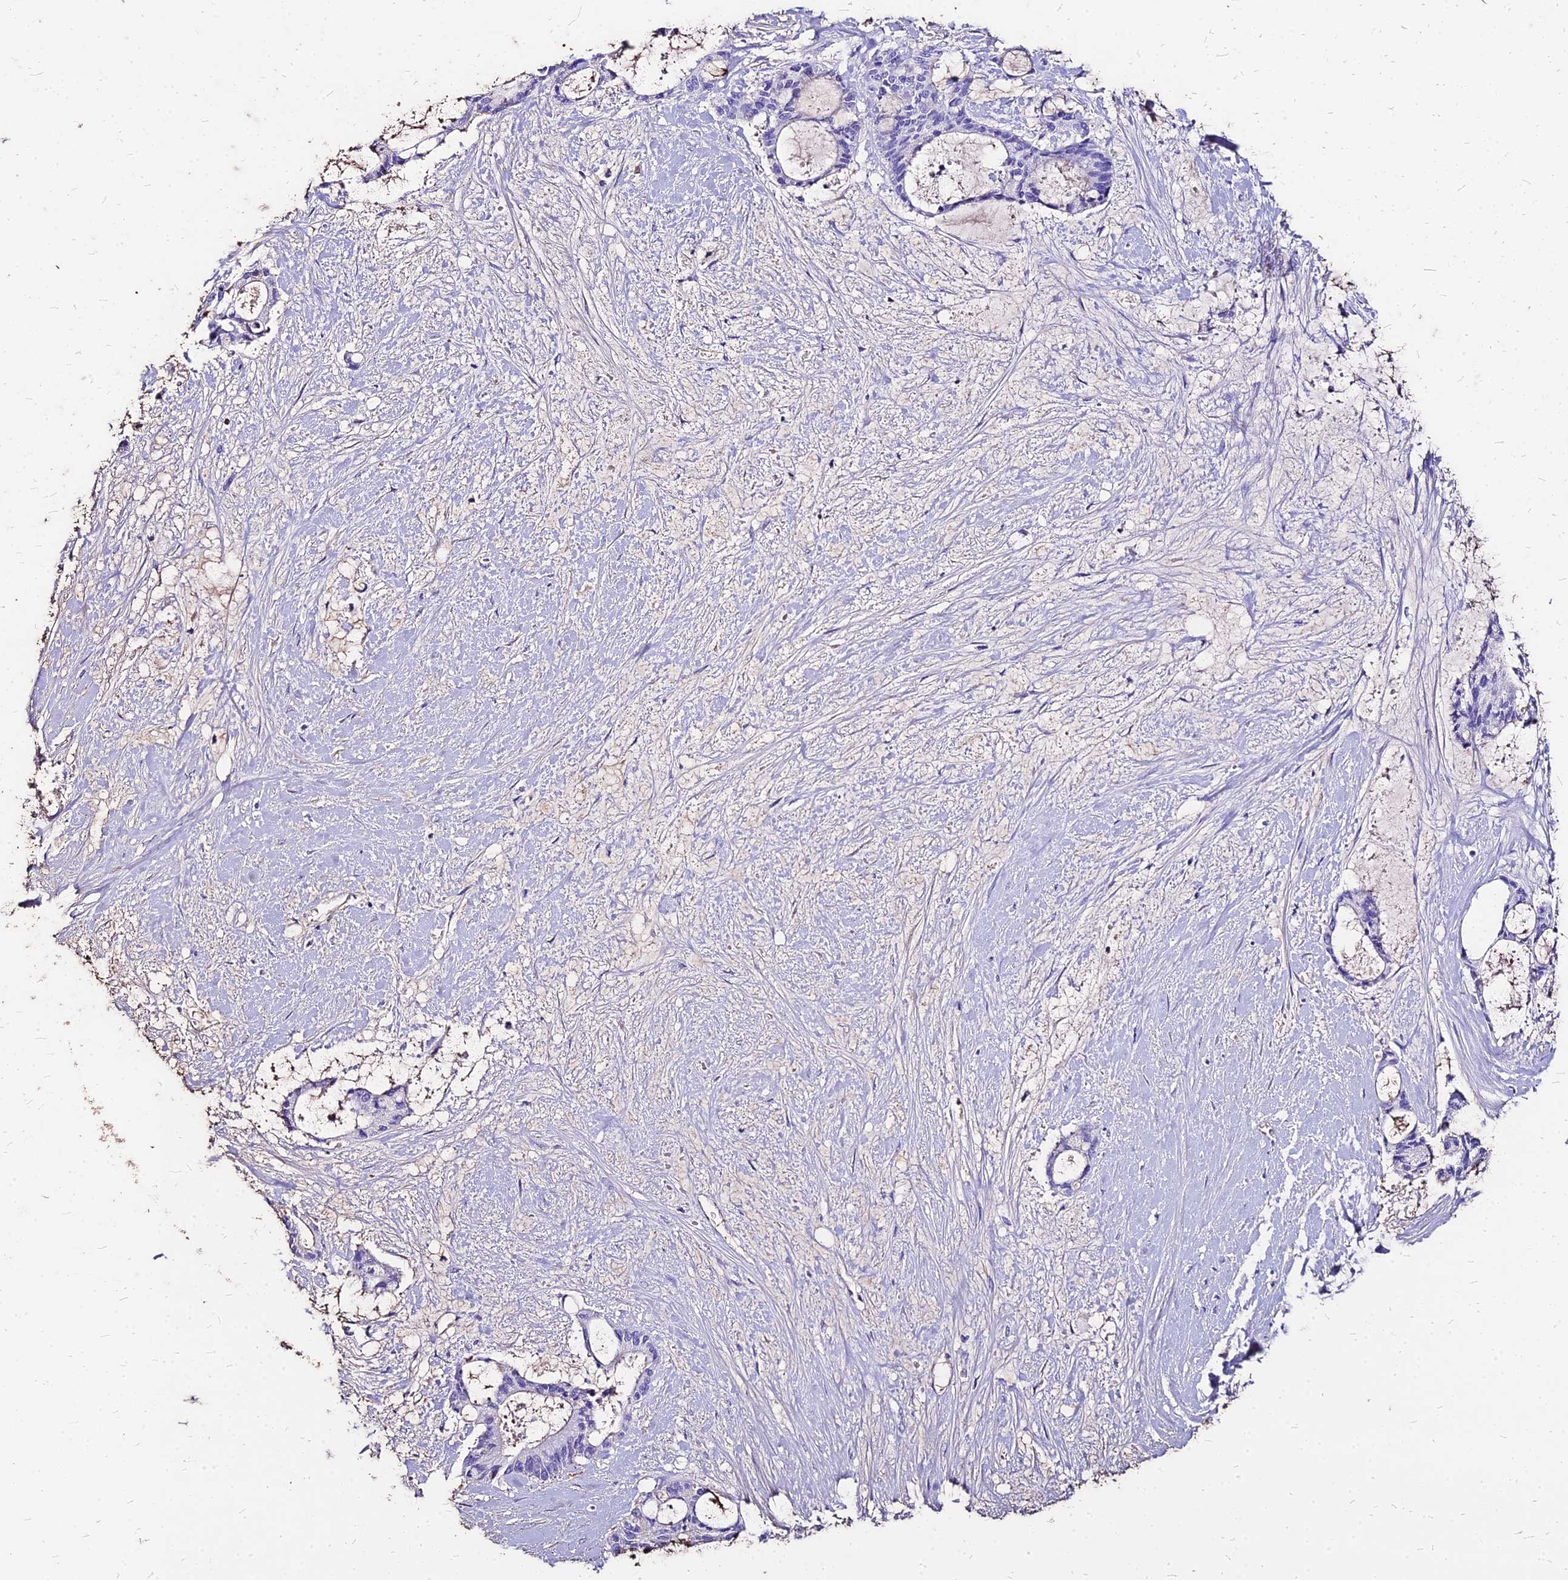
{"staining": {"intensity": "negative", "quantity": "none", "location": "none"}, "tissue": "liver cancer", "cell_type": "Tumor cells", "image_type": "cancer", "snomed": [{"axis": "morphology", "description": "Normal tissue, NOS"}, {"axis": "morphology", "description": "Cholangiocarcinoma"}, {"axis": "topography", "description": "Liver"}, {"axis": "topography", "description": "Peripheral nerve tissue"}], "caption": "This is an IHC histopathology image of human cholangiocarcinoma (liver). There is no positivity in tumor cells.", "gene": "NME5", "patient": {"sex": "female", "age": 73}}